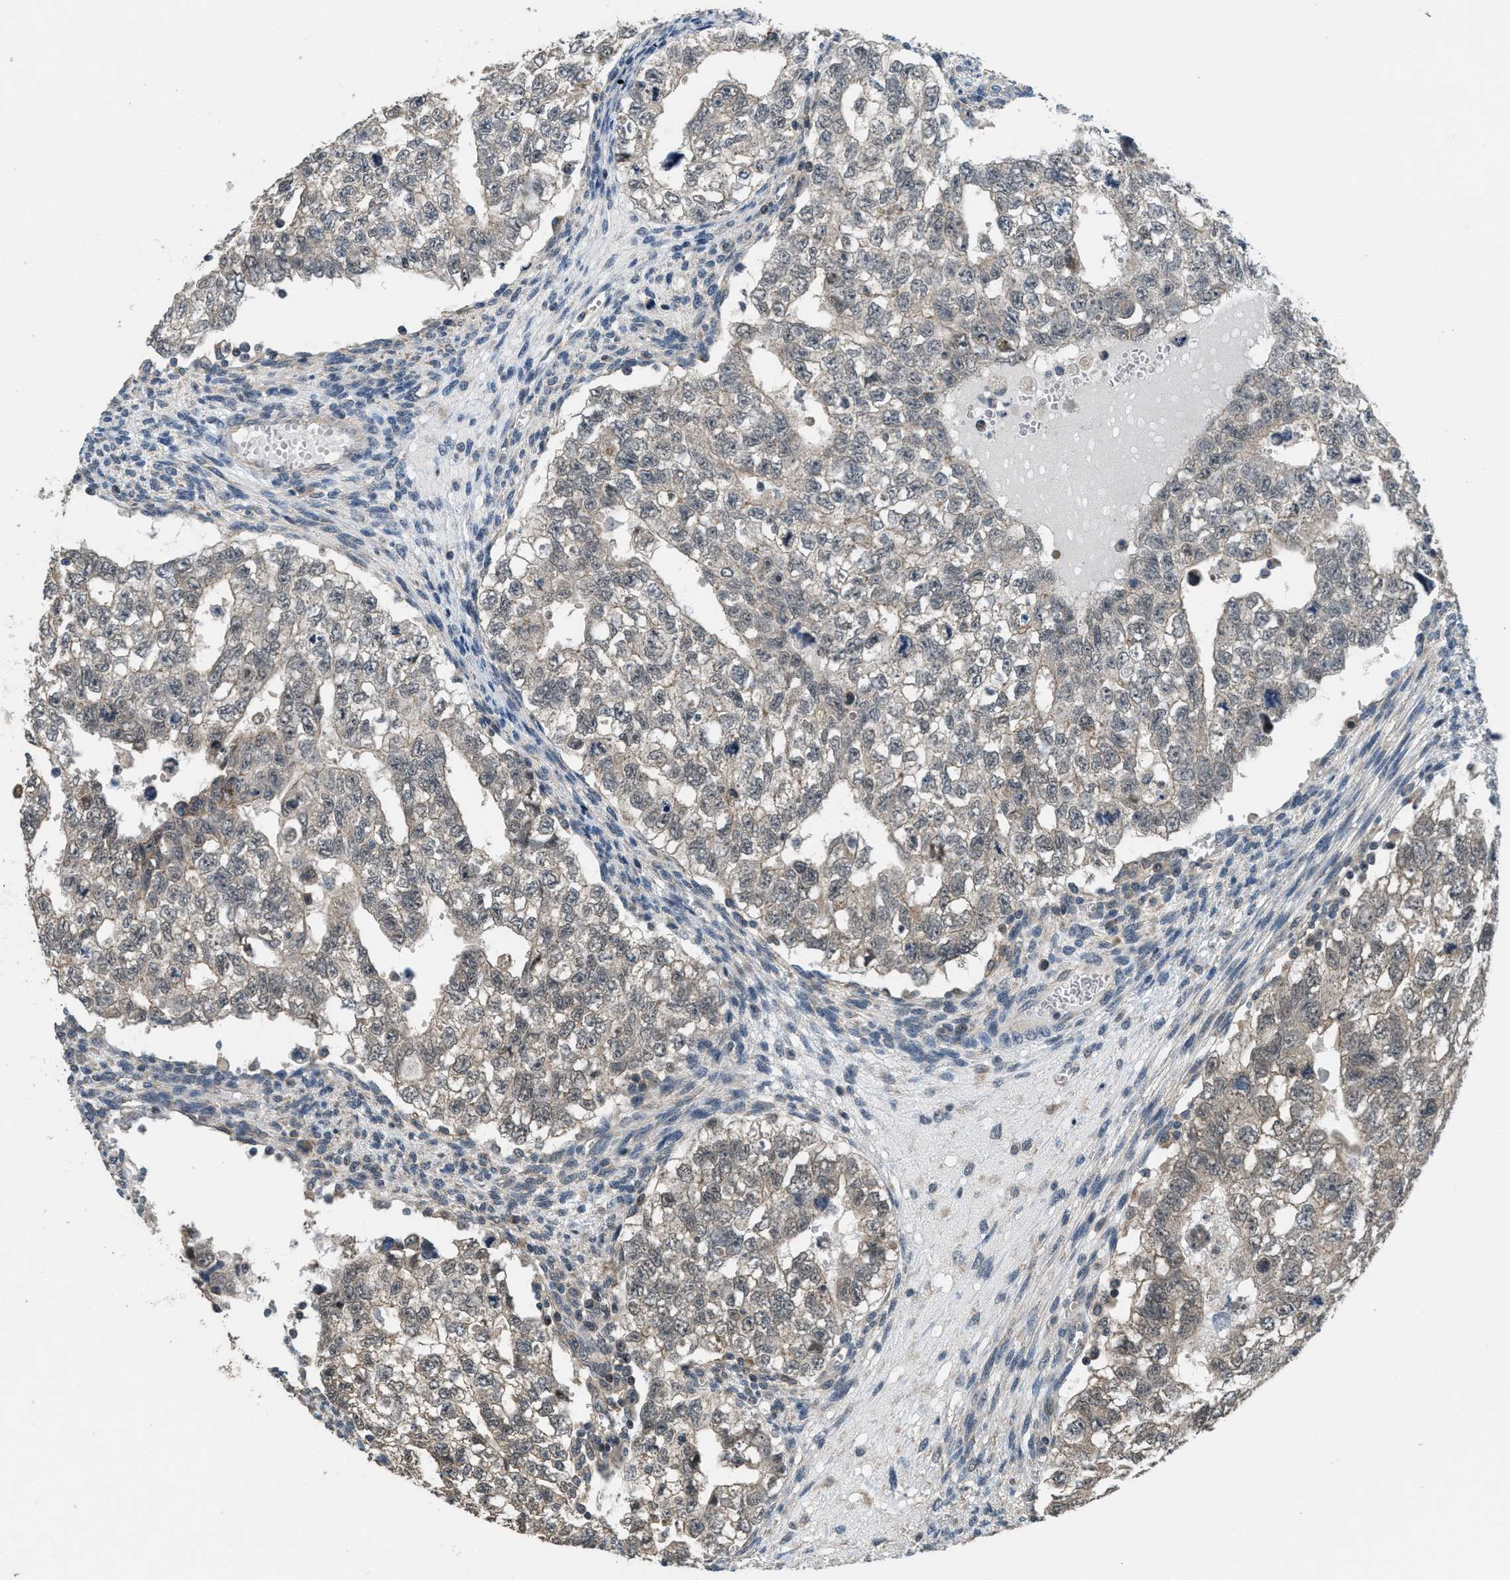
{"staining": {"intensity": "weak", "quantity": "<25%", "location": "cytoplasmic/membranous,nuclear"}, "tissue": "testis cancer", "cell_type": "Tumor cells", "image_type": "cancer", "snomed": [{"axis": "morphology", "description": "Seminoma, NOS"}, {"axis": "morphology", "description": "Carcinoma, Embryonal, NOS"}, {"axis": "topography", "description": "Testis"}], "caption": "IHC of testis embryonal carcinoma shows no staining in tumor cells.", "gene": "NAT1", "patient": {"sex": "male", "age": 38}}